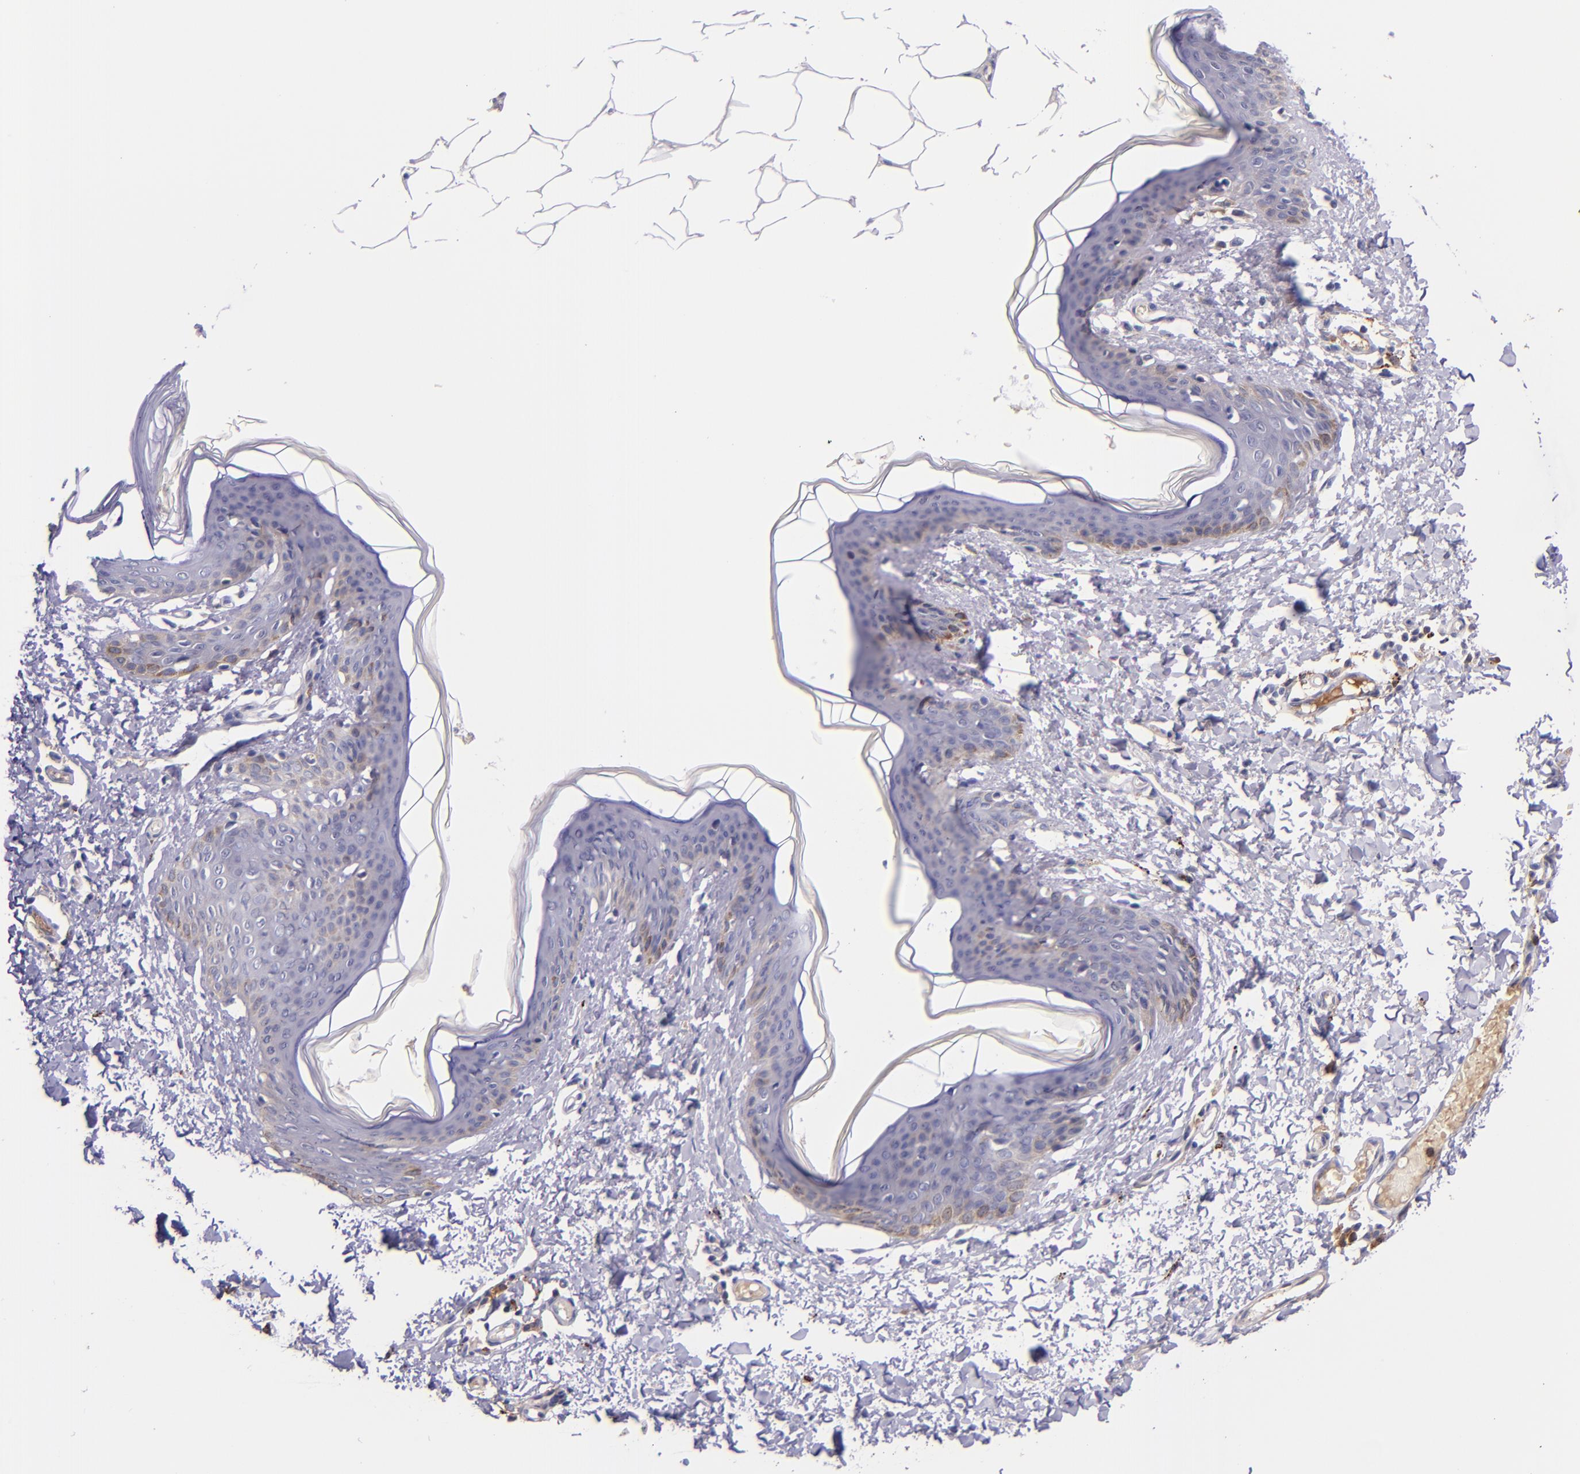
{"staining": {"intensity": "negative", "quantity": "none", "location": "none"}, "tissue": "skin", "cell_type": "Fibroblasts", "image_type": "normal", "snomed": [{"axis": "morphology", "description": "Normal tissue, NOS"}, {"axis": "topography", "description": "Skin"}], "caption": "Protein analysis of unremarkable skin exhibits no significant staining in fibroblasts. (Stains: DAB (3,3'-diaminobenzidine) IHC with hematoxylin counter stain, Microscopy: brightfield microscopy at high magnification).", "gene": "KNG1", "patient": {"sex": "female", "age": 17}}